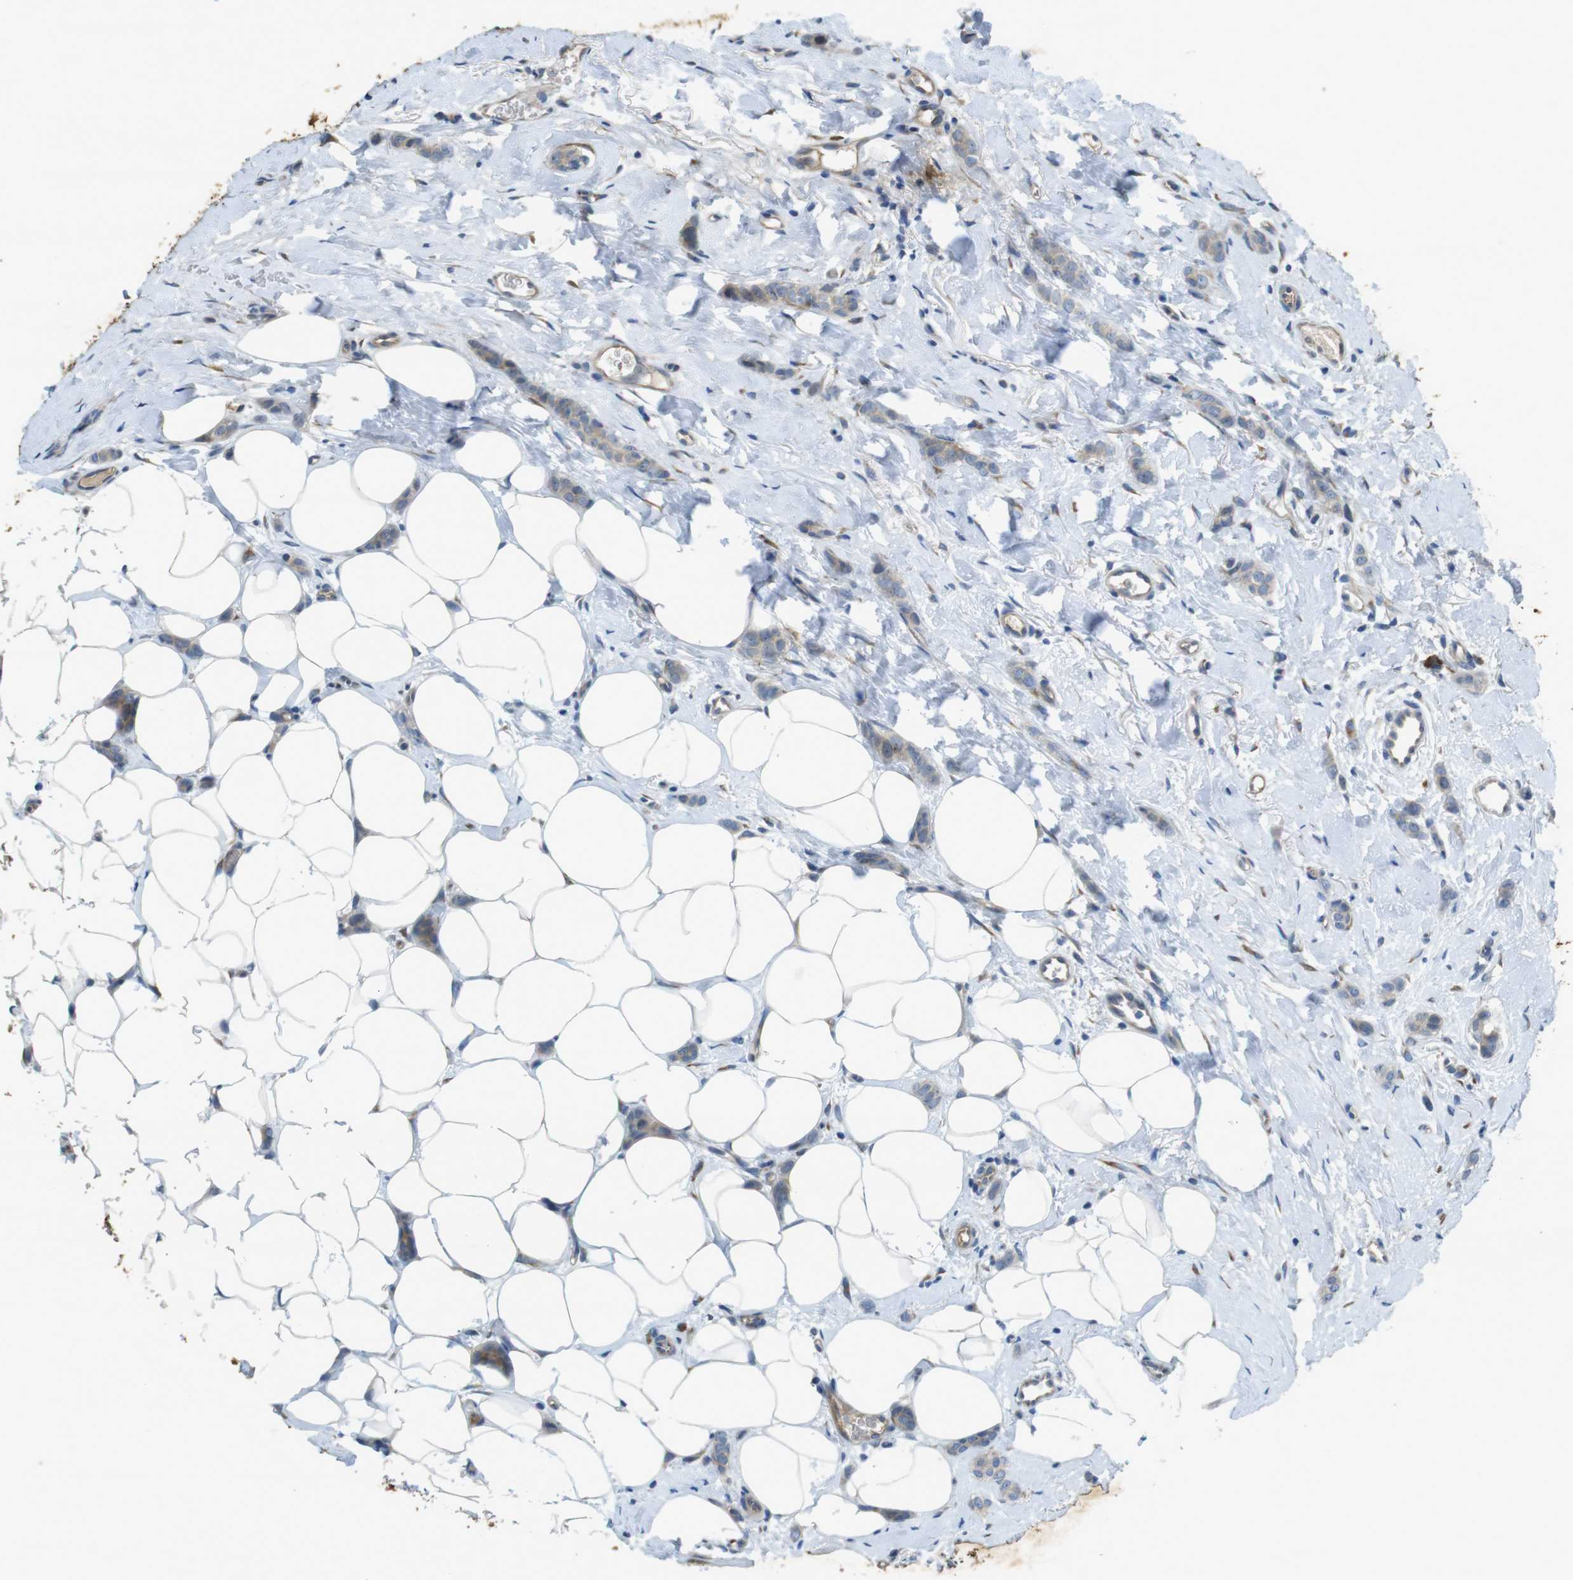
{"staining": {"intensity": "weak", "quantity": "25%-75%", "location": "cytoplasmic/membranous"}, "tissue": "breast cancer", "cell_type": "Tumor cells", "image_type": "cancer", "snomed": [{"axis": "morphology", "description": "Lobular carcinoma"}, {"axis": "topography", "description": "Skin"}, {"axis": "topography", "description": "Breast"}], "caption": "Brown immunohistochemical staining in lobular carcinoma (breast) displays weak cytoplasmic/membranous staining in approximately 25%-75% of tumor cells.", "gene": "FLCN", "patient": {"sex": "female", "age": 46}}